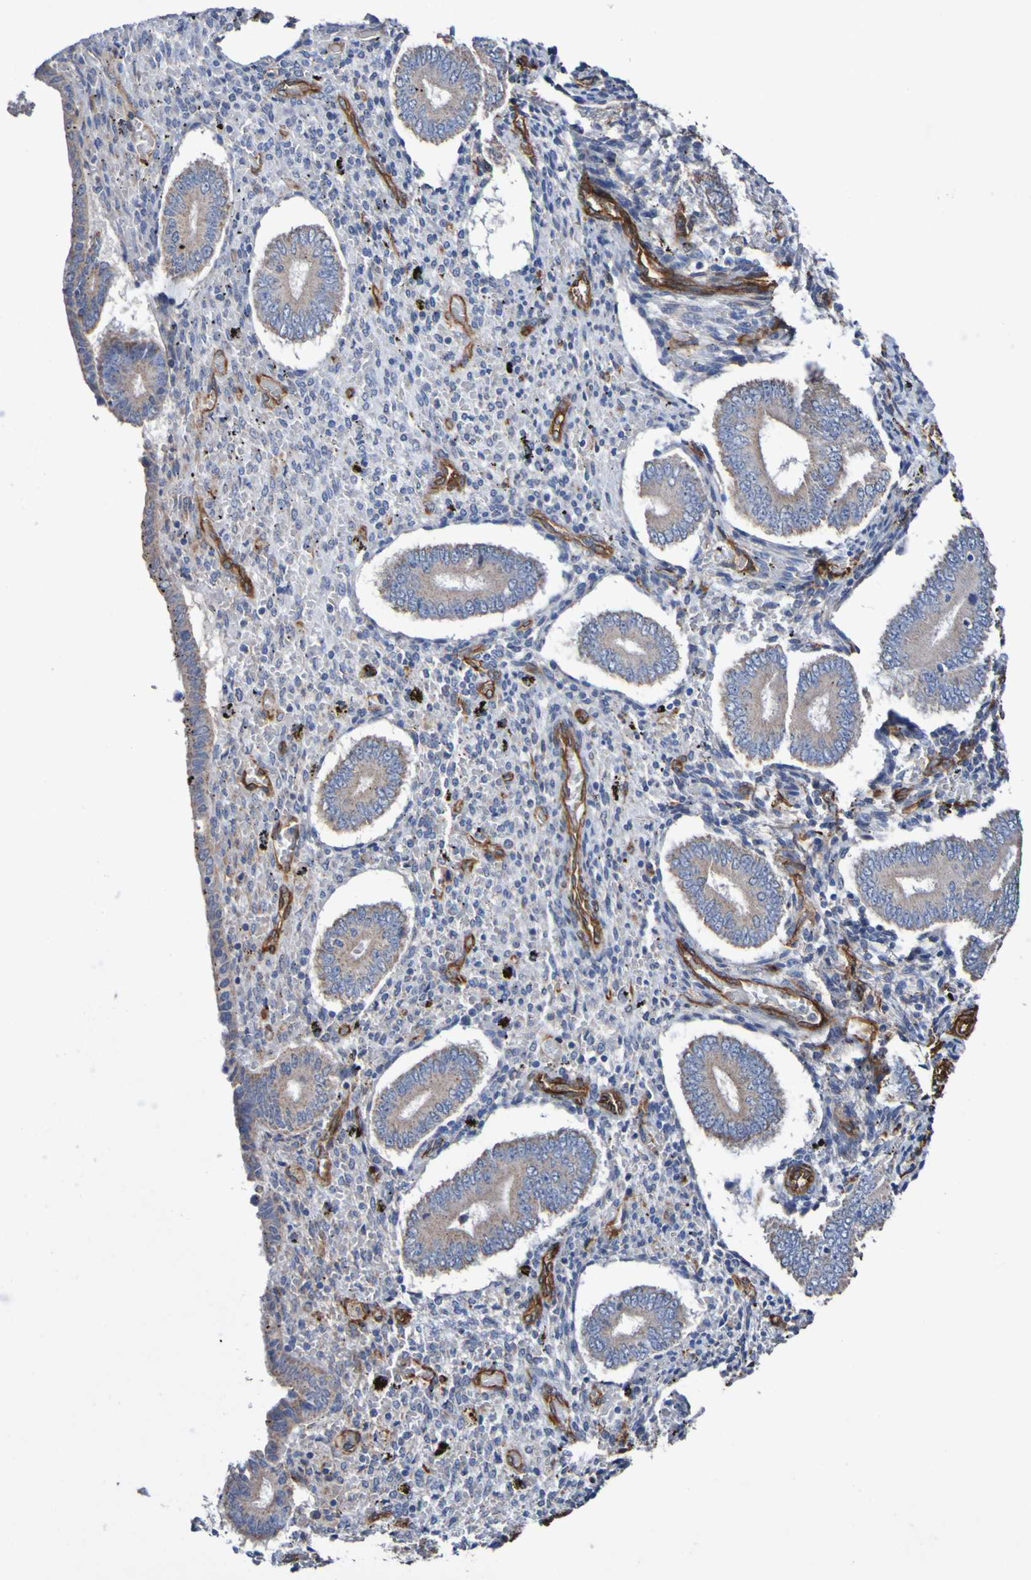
{"staining": {"intensity": "negative", "quantity": "none", "location": "none"}, "tissue": "endometrium", "cell_type": "Cells in endometrial stroma", "image_type": "normal", "snomed": [{"axis": "morphology", "description": "Normal tissue, NOS"}, {"axis": "topography", "description": "Endometrium"}], "caption": "Immunohistochemistry histopathology image of unremarkable endometrium stained for a protein (brown), which shows no positivity in cells in endometrial stroma.", "gene": "ELMOD3", "patient": {"sex": "female", "age": 42}}